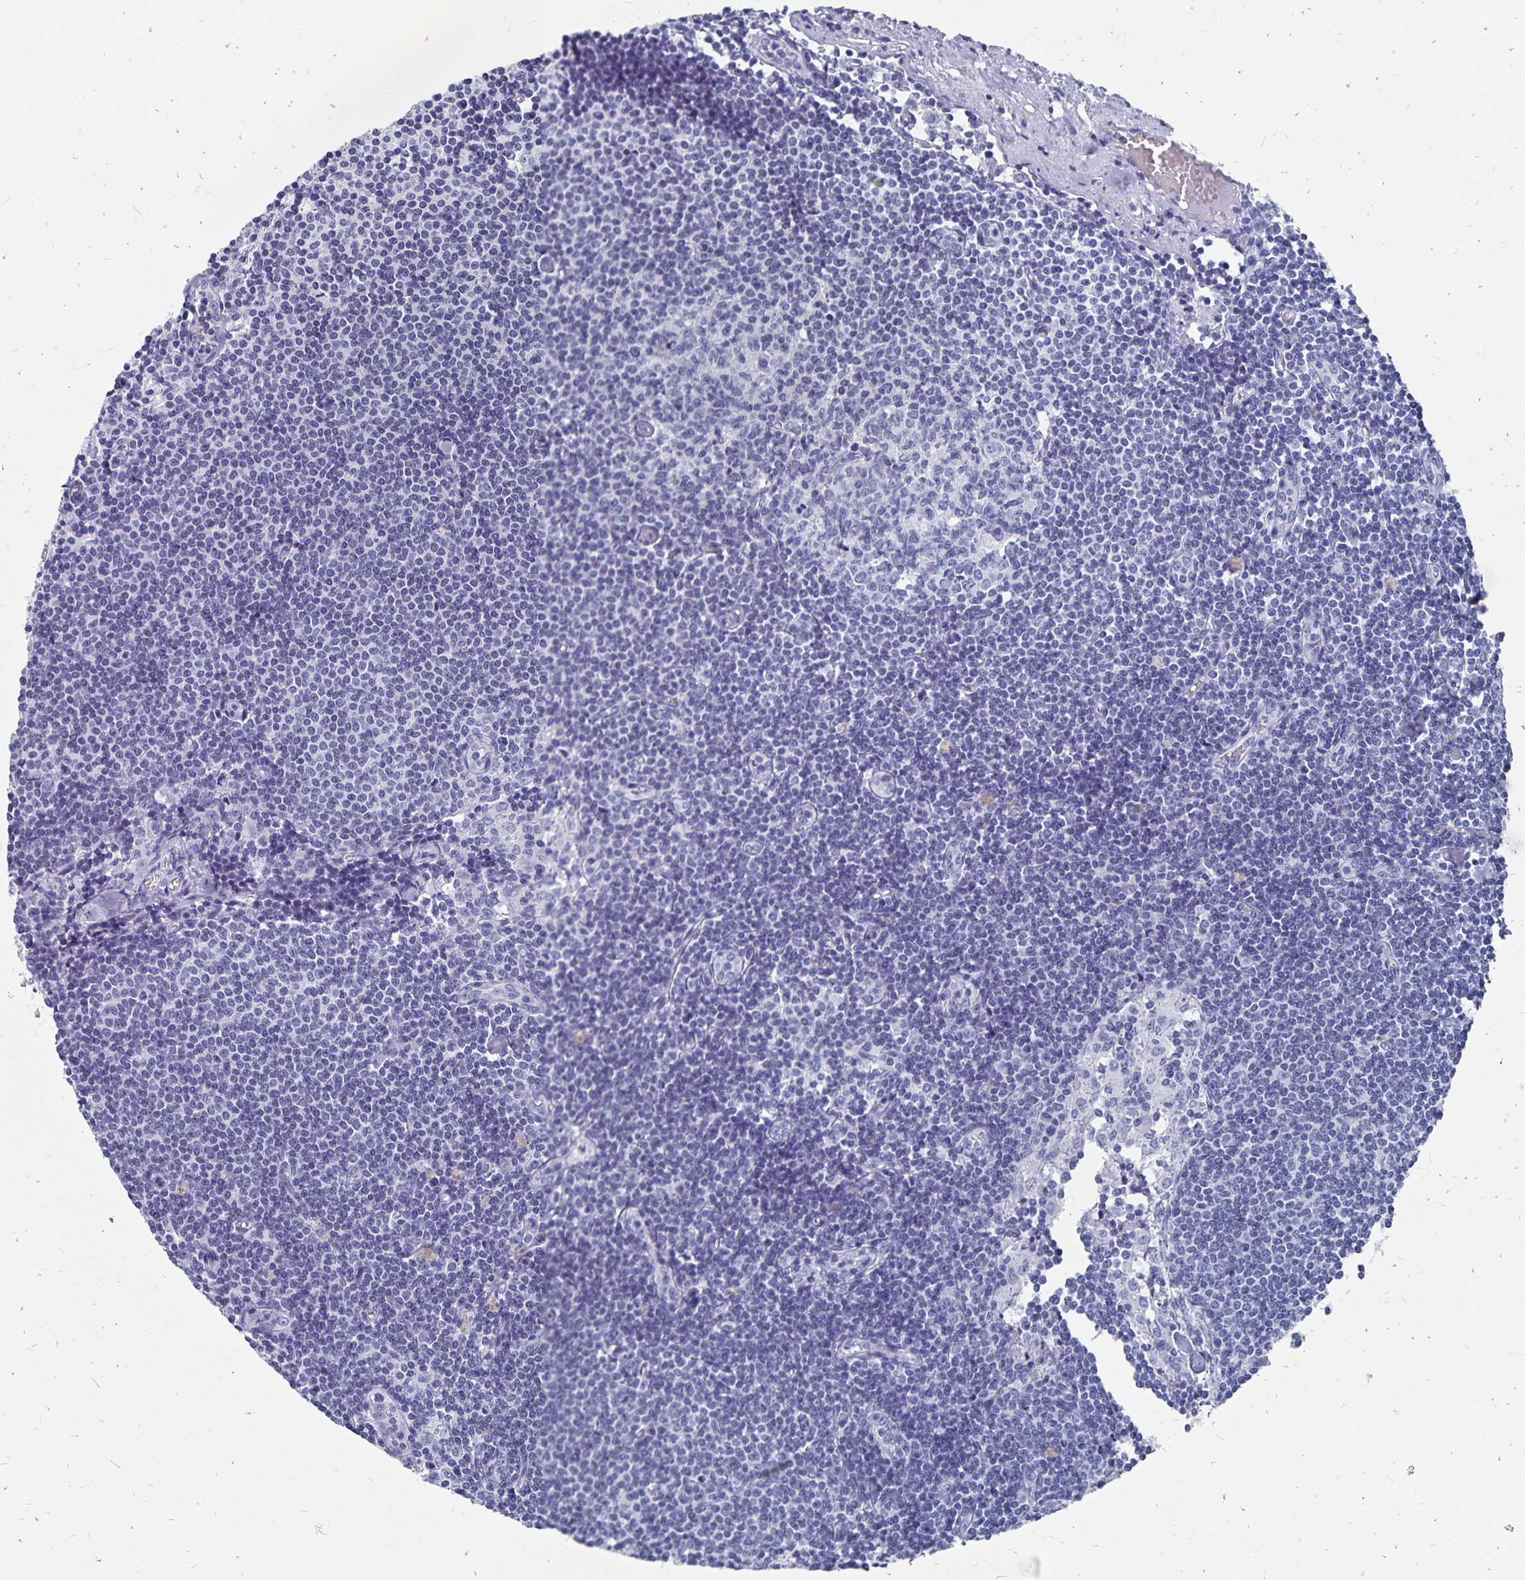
{"staining": {"intensity": "negative", "quantity": "none", "location": "none"}, "tissue": "lymph node", "cell_type": "Germinal center cells", "image_type": "normal", "snomed": [{"axis": "morphology", "description": "Normal tissue, NOS"}, {"axis": "topography", "description": "Lymph node"}], "caption": "This is an IHC histopathology image of benign lymph node. There is no expression in germinal center cells.", "gene": "ADH1A", "patient": {"sex": "female", "age": 69}}